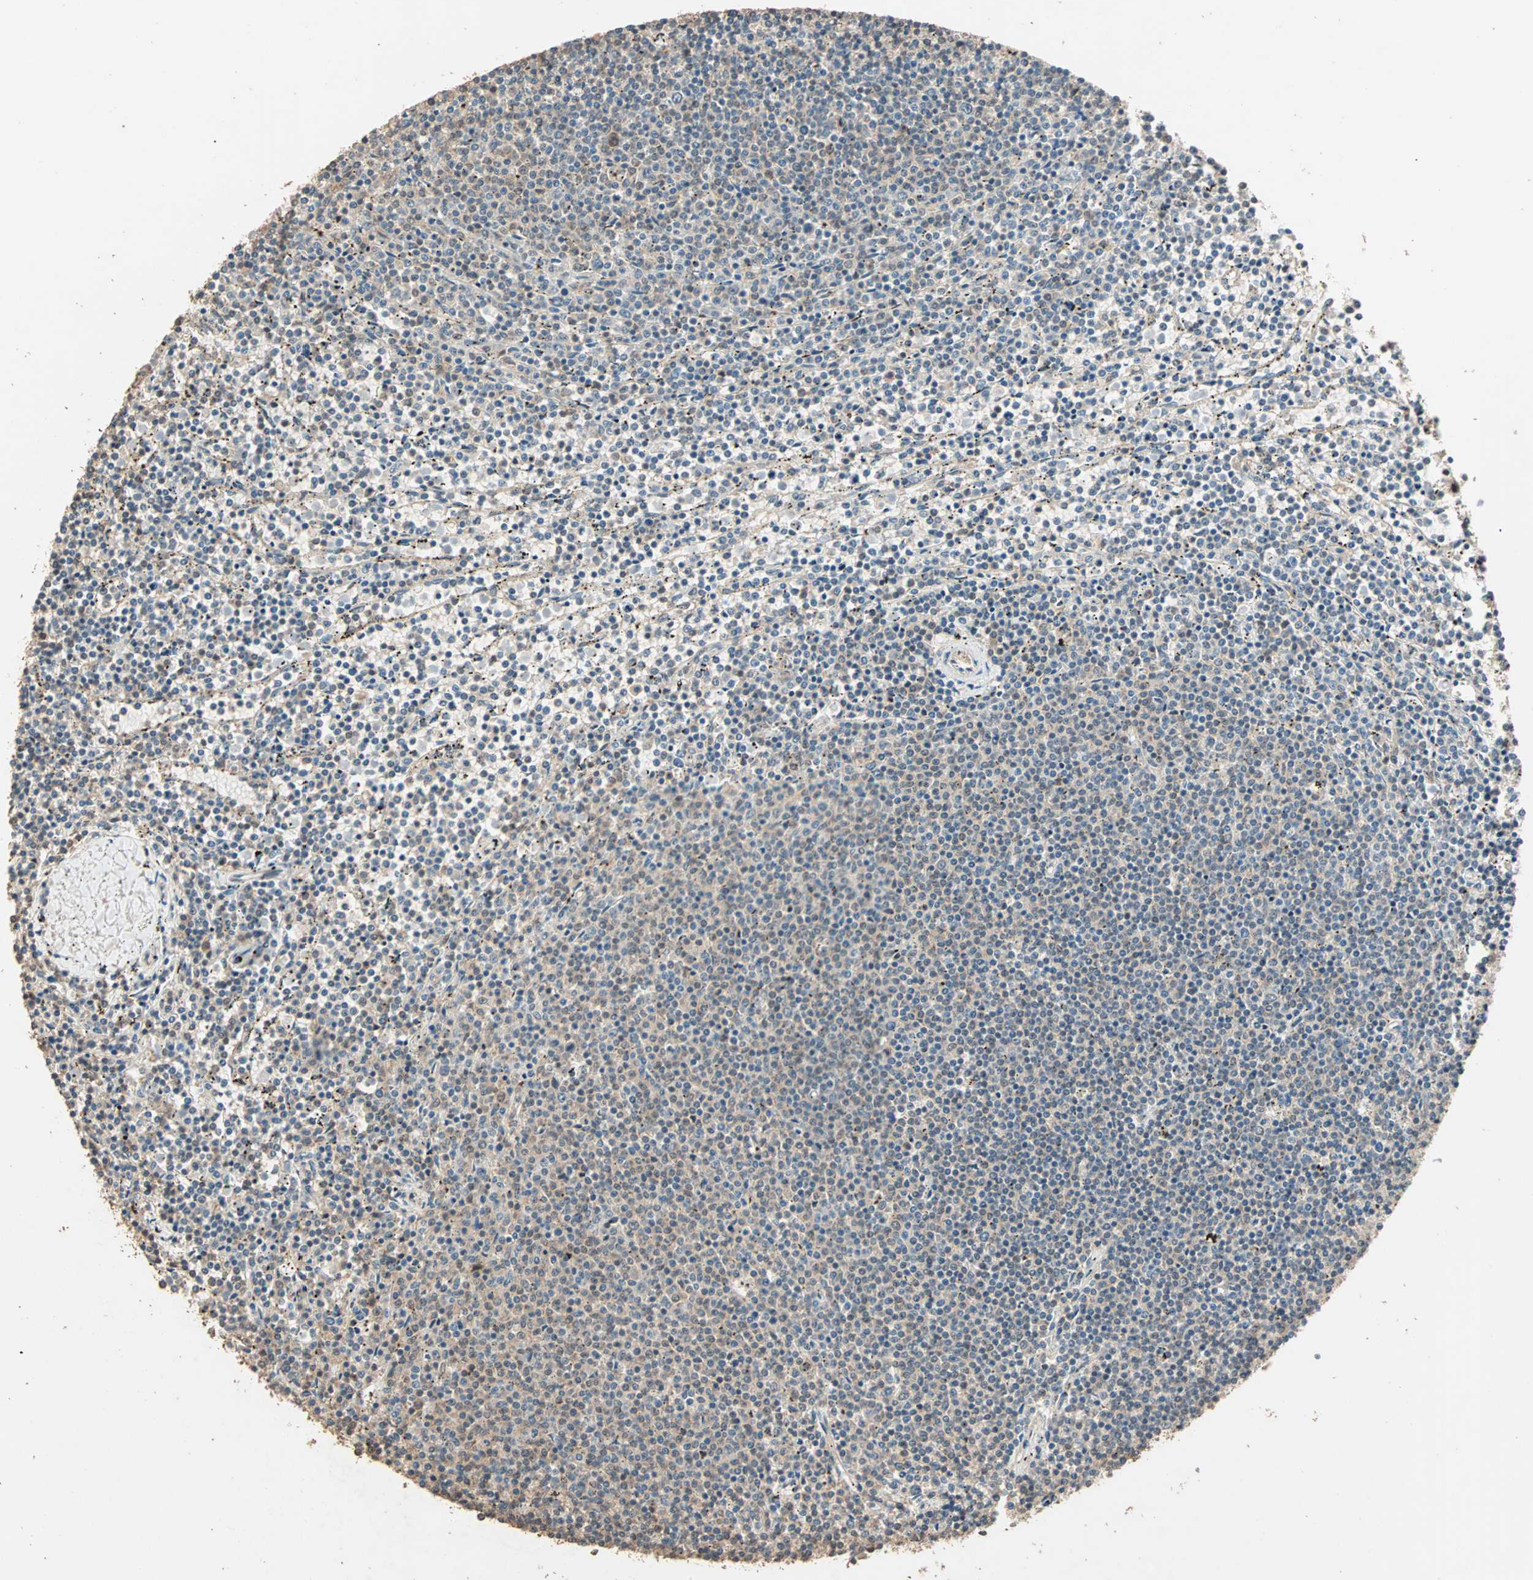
{"staining": {"intensity": "weak", "quantity": "25%-75%", "location": "cytoplasmic/membranous"}, "tissue": "lymphoma", "cell_type": "Tumor cells", "image_type": "cancer", "snomed": [{"axis": "morphology", "description": "Malignant lymphoma, non-Hodgkin's type, Low grade"}, {"axis": "topography", "description": "Spleen"}], "caption": "Protein expression analysis of low-grade malignant lymphoma, non-Hodgkin's type shows weak cytoplasmic/membranous positivity in about 25%-75% of tumor cells.", "gene": "ZBTB33", "patient": {"sex": "female", "age": 50}}